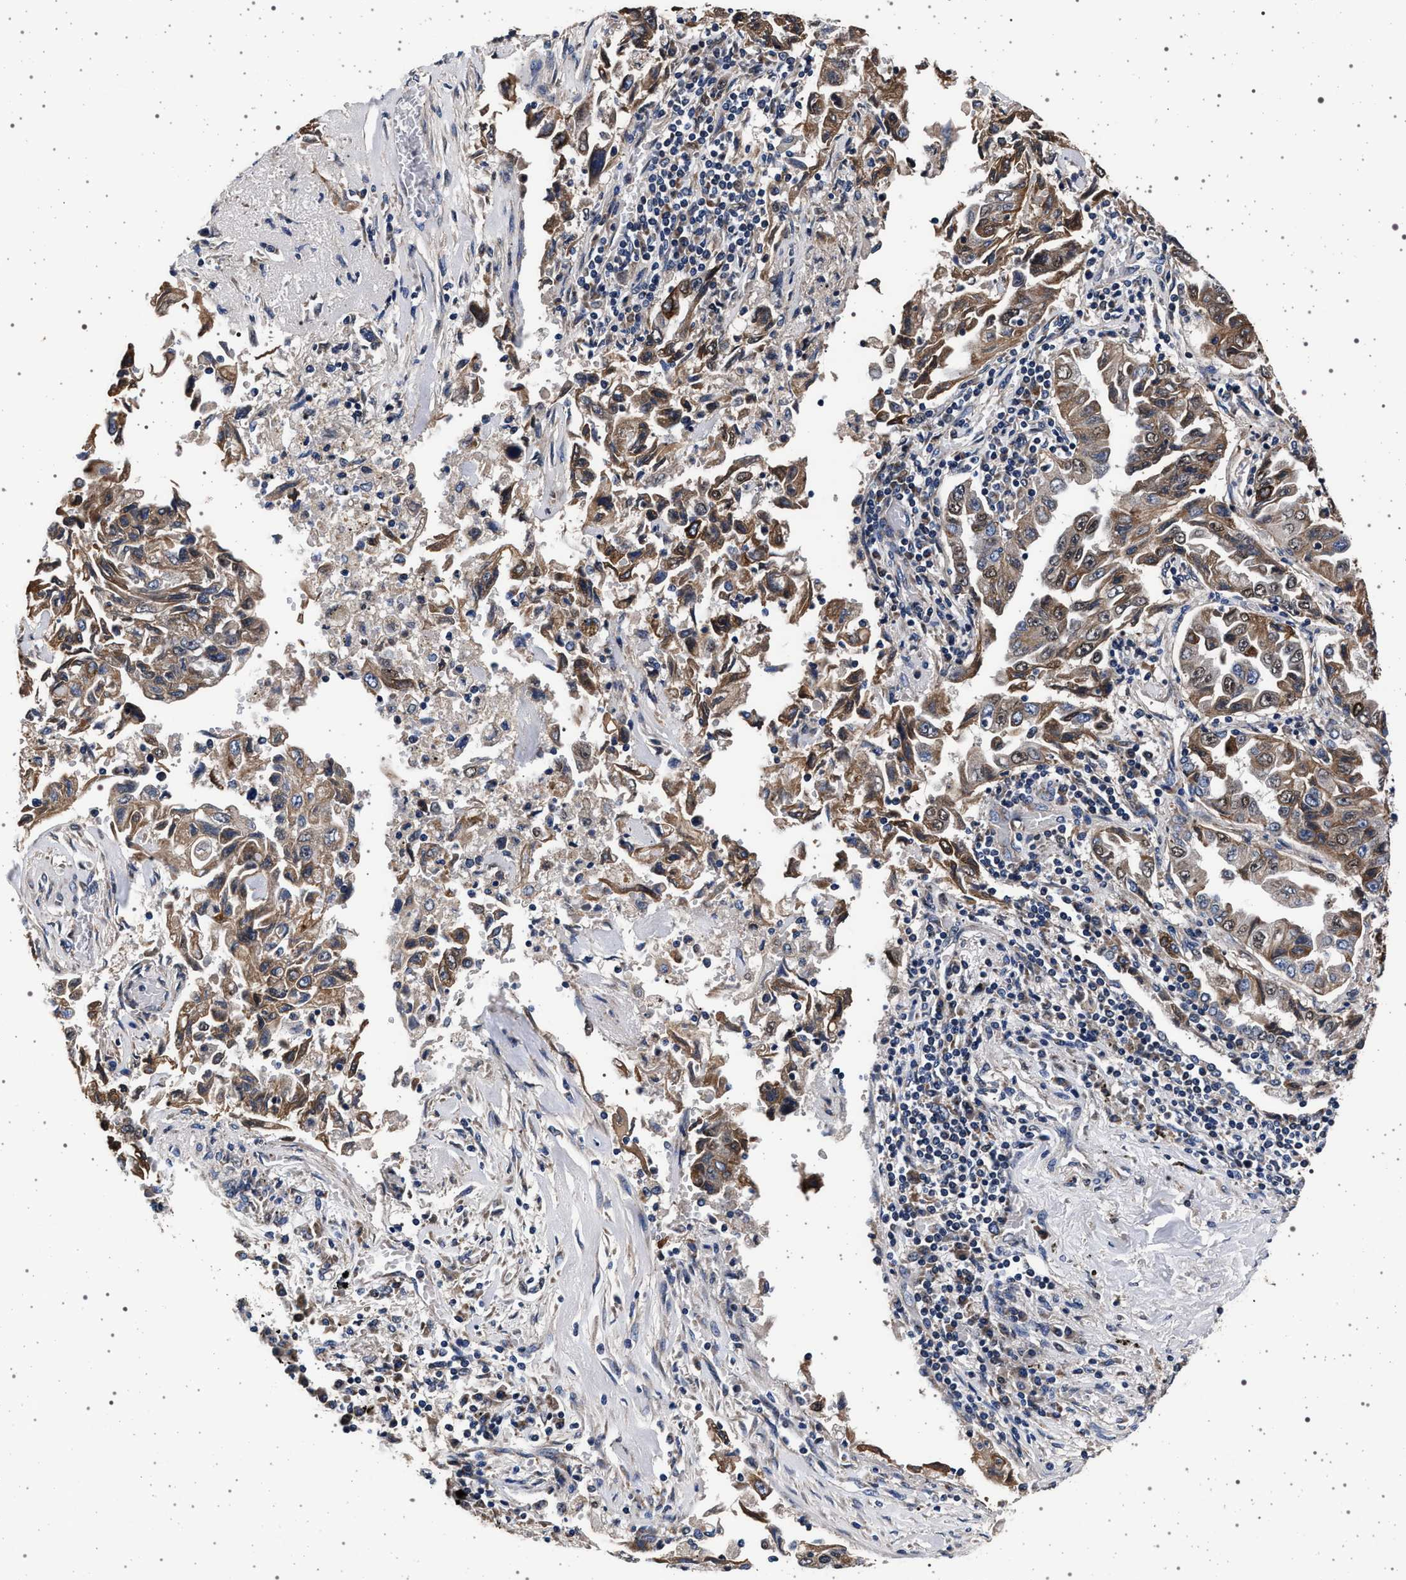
{"staining": {"intensity": "moderate", "quantity": ">75%", "location": "cytoplasmic/membranous"}, "tissue": "lung cancer", "cell_type": "Tumor cells", "image_type": "cancer", "snomed": [{"axis": "morphology", "description": "Adenocarcinoma, NOS"}, {"axis": "topography", "description": "Lung"}], "caption": "Lung cancer (adenocarcinoma) stained with a brown dye shows moderate cytoplasmic/membranous positive positivity in about >75% of tumor cells.", "gene": "MAP3K2", "patient": {"sex": "female", "age": 51}}